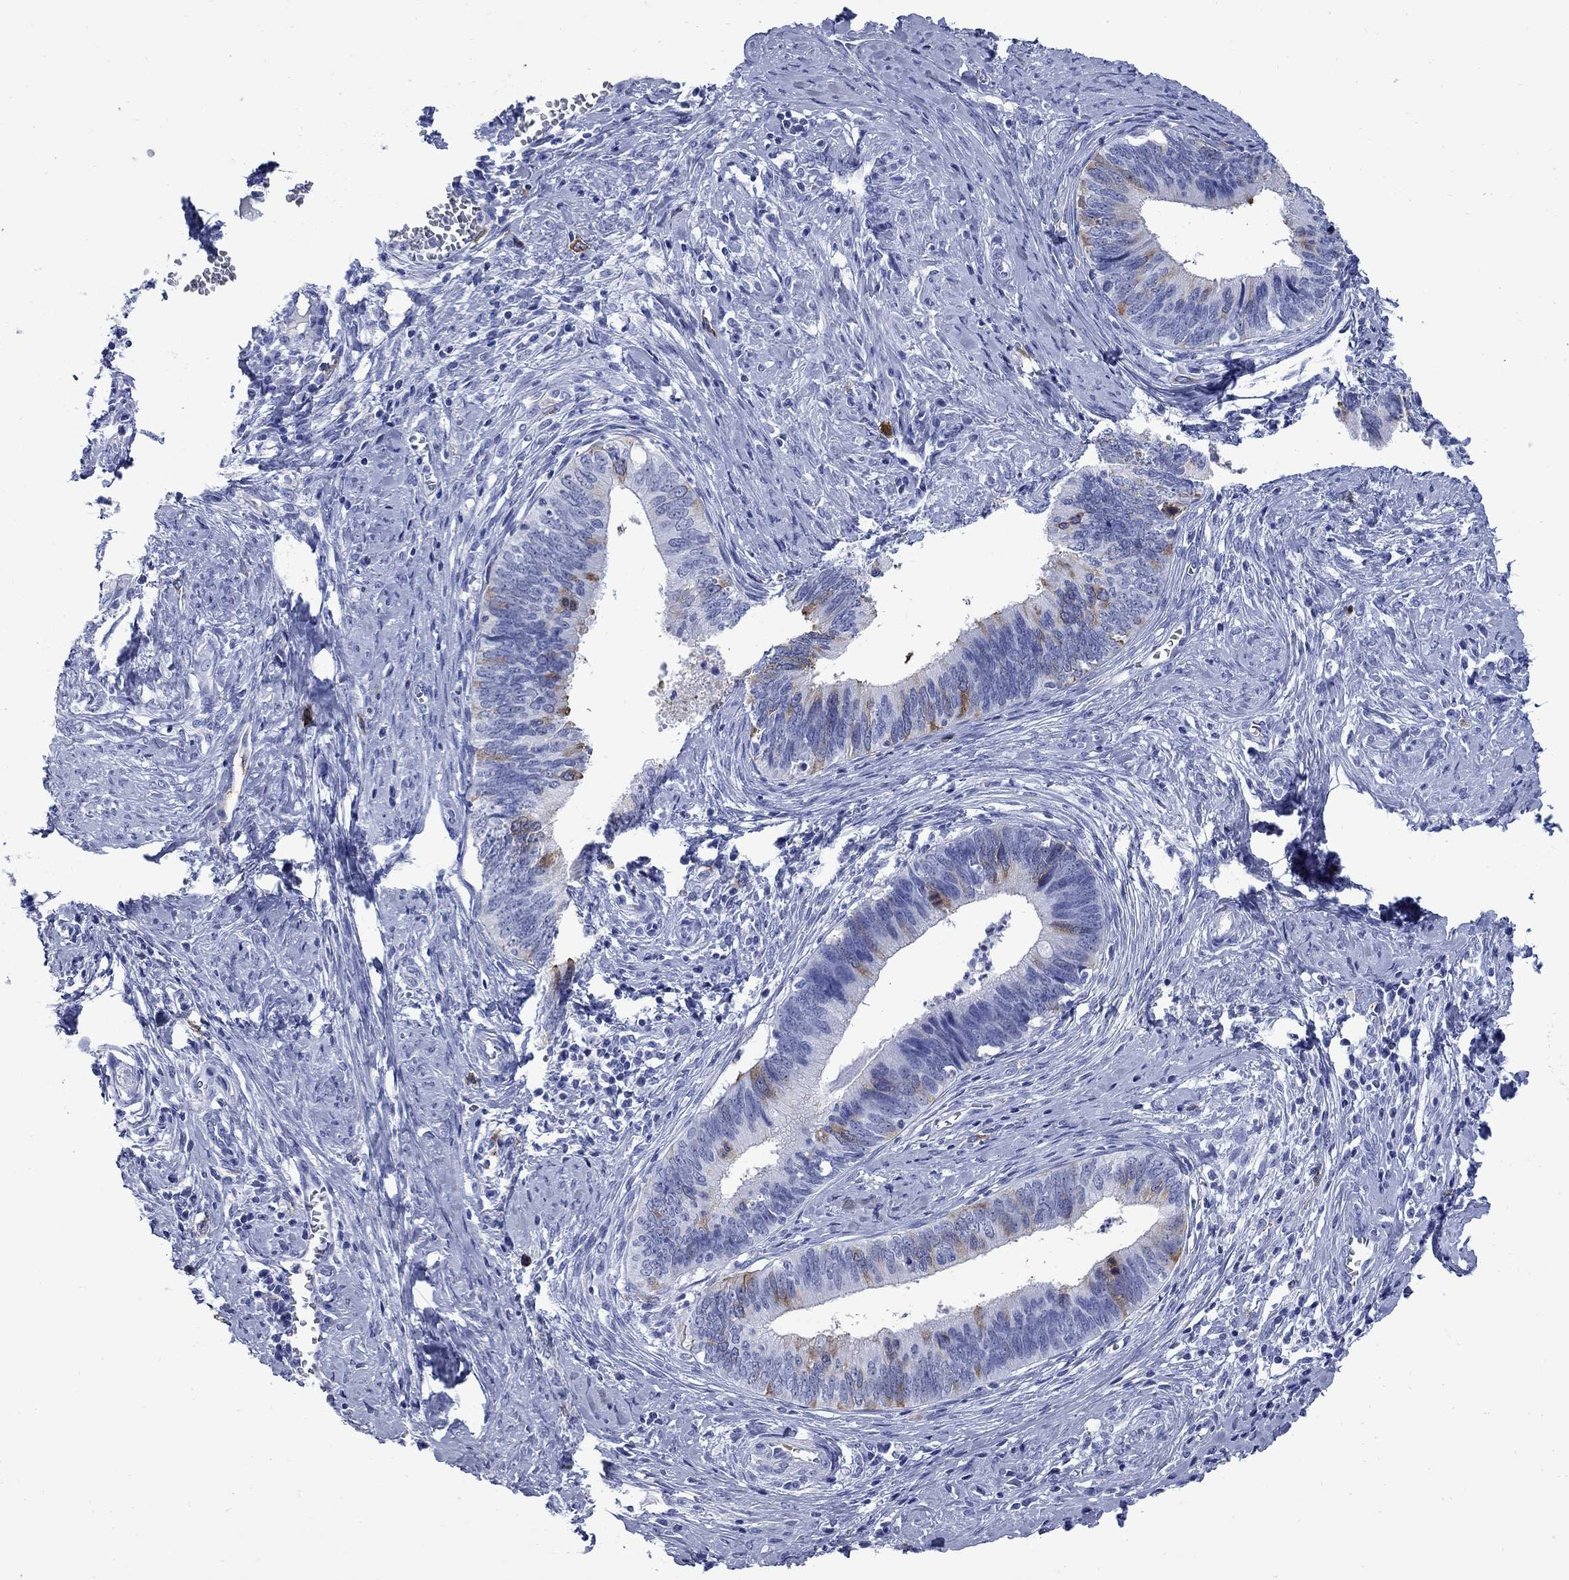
{"staining": {"intensity": "moderate", "quantity": "<25%", "location": "cytoplasmic/membranous"}, "tissue": "cervical cancer", "cell_type": "Tumor cells", "image_type": "cancer", "snomed": [{"axis": "morphology", "description": "Adenocarcinoma, NOS"}, {"axis": "topography", "description": "Cervix"}], "caption": "Cervical adenocarcinoma stained for a protein (brown) displays moderate cytoplasmic/membranous positive expression in about <25% of tumor cells.", "gene": "TACC3", "patient": {"sex": "female", "age": 42}}